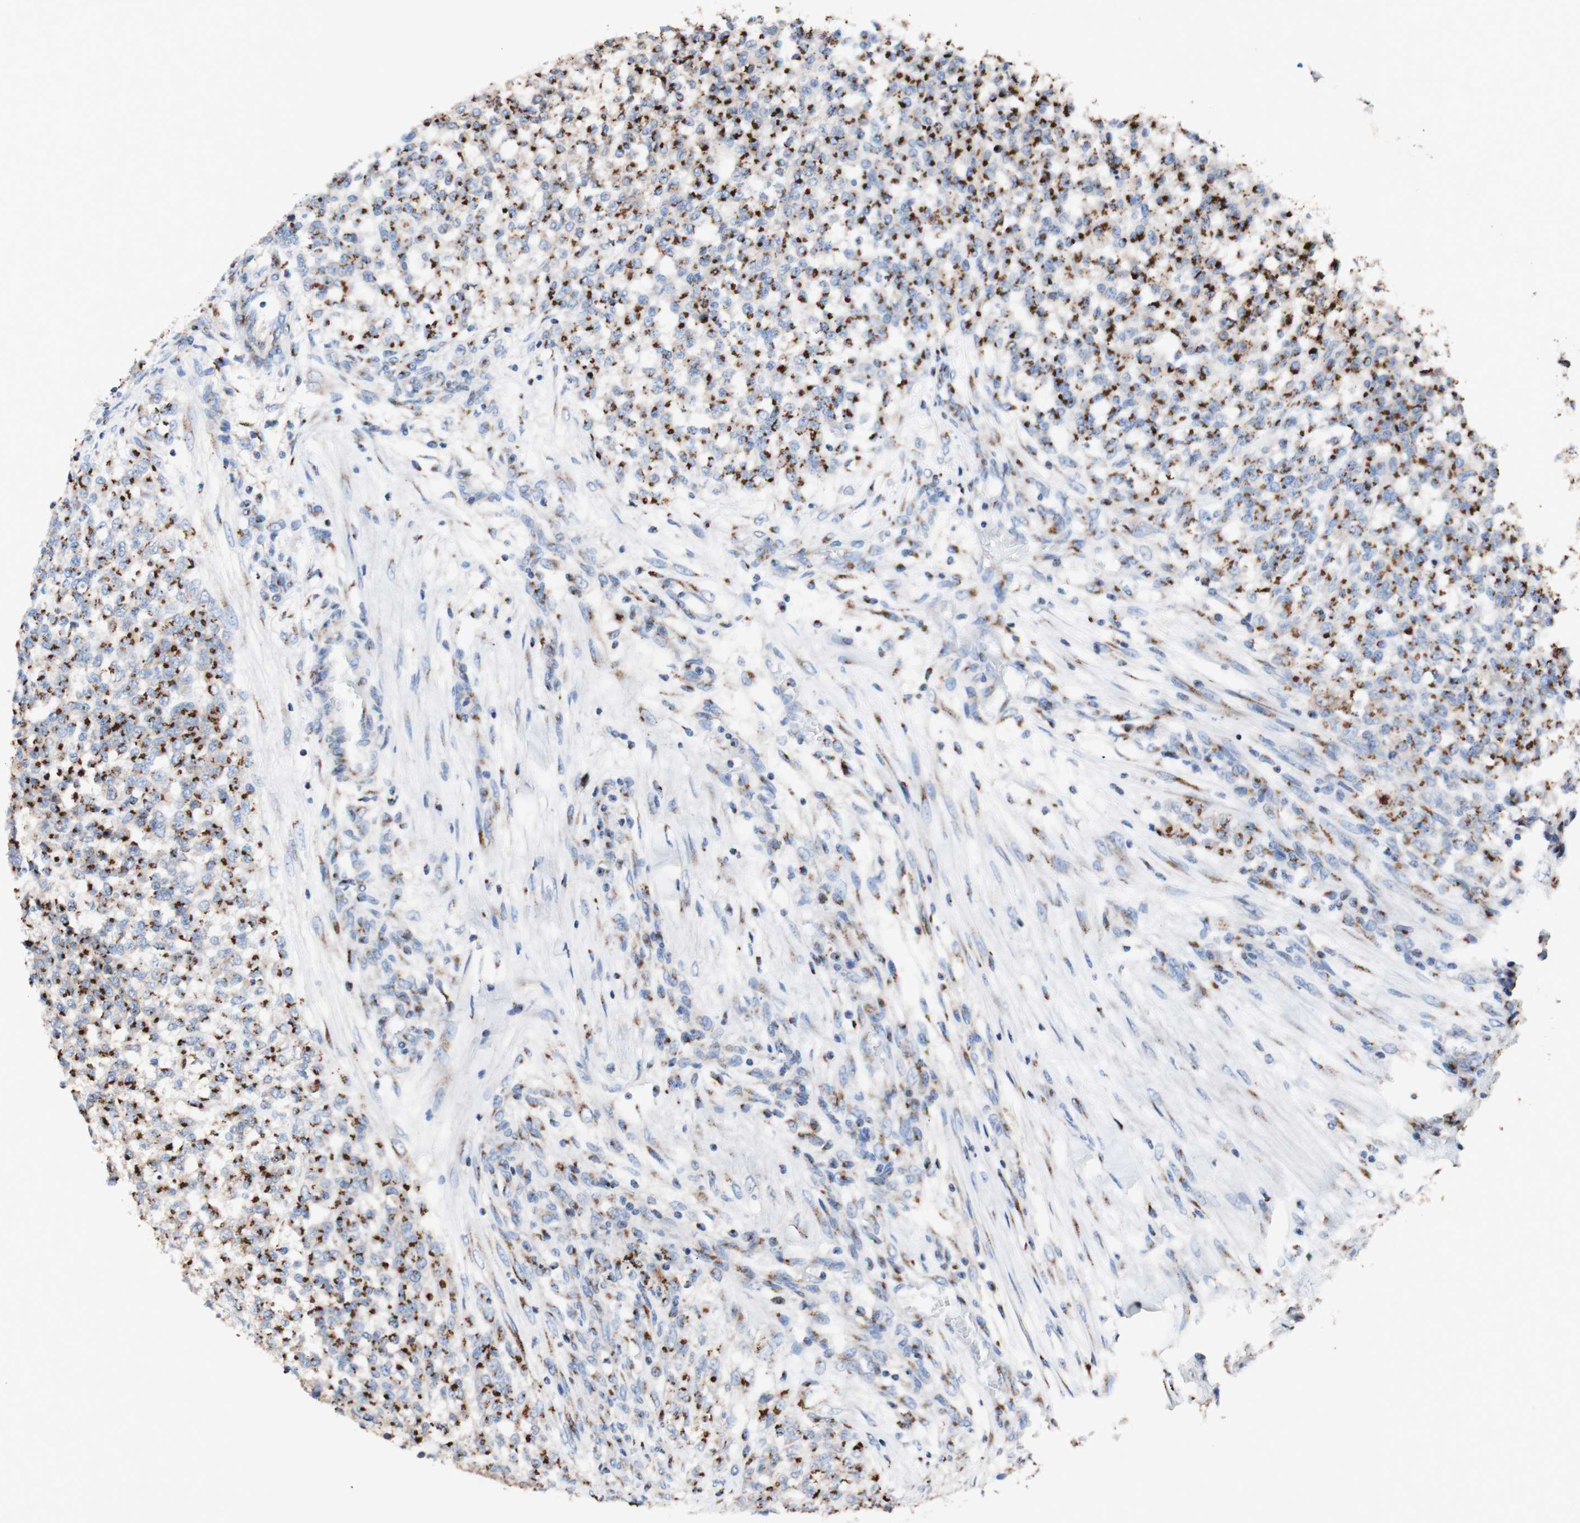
{"staining": {"intensity": "moderate", "quantity": ">75%", "location": "cytoplasmic/membranous"}, "tissue": "testis cancer", "cell_type": "Tumor cells", "image_type": "cancer", "snomed": [{"axis": "morphology", "description": "Seminoma, NOS"}, {"axis": "topography", "description": "Testis"}], "caption": "Immunohistochemical staining of testis cancer (seminoma) demonstrates moderate cytoplasmic/membranous protein staining in approximately >75% of tumor cells.", "gene": "GALNT2", "patient": {"sex": "male", "age": 59}}